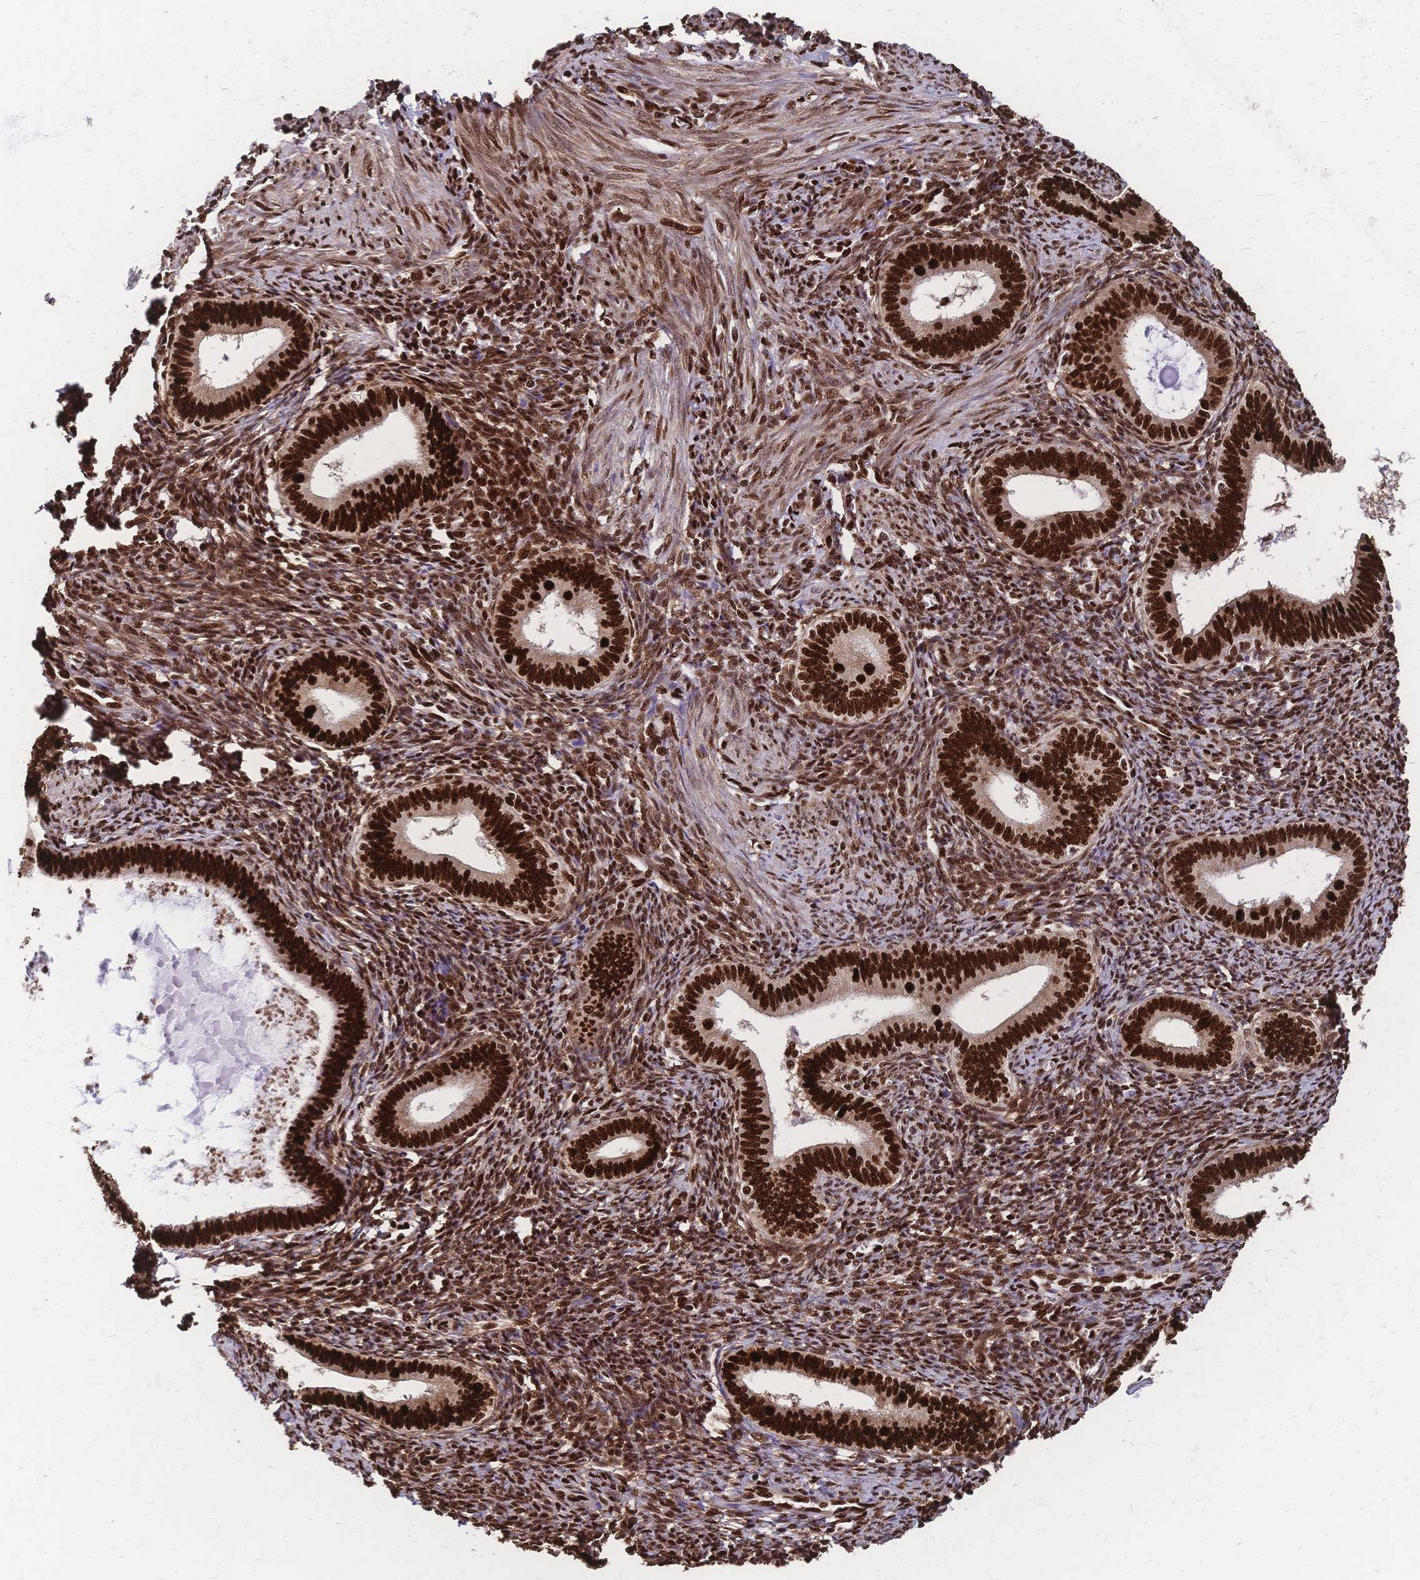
{"staining": {"intensity": "strong", "quantity": ">75%", "location": "nuclear"}, "tissue": "endometrium", "cell_type": "Cells in endometrial stroma", "image_type": "normal", "snomed": [{"axis": "morphology", "description": "Normal tissue, NOS"}, {"axis": "topography", "description": "Endometrium"}], "caption": "Cells in endometrial stroma show high levels of strong nuclear expression in approximately >75% of cells in benign human endometrium.", "gene": "HDGF", "patient": {"sex": "female", "age": 41}}